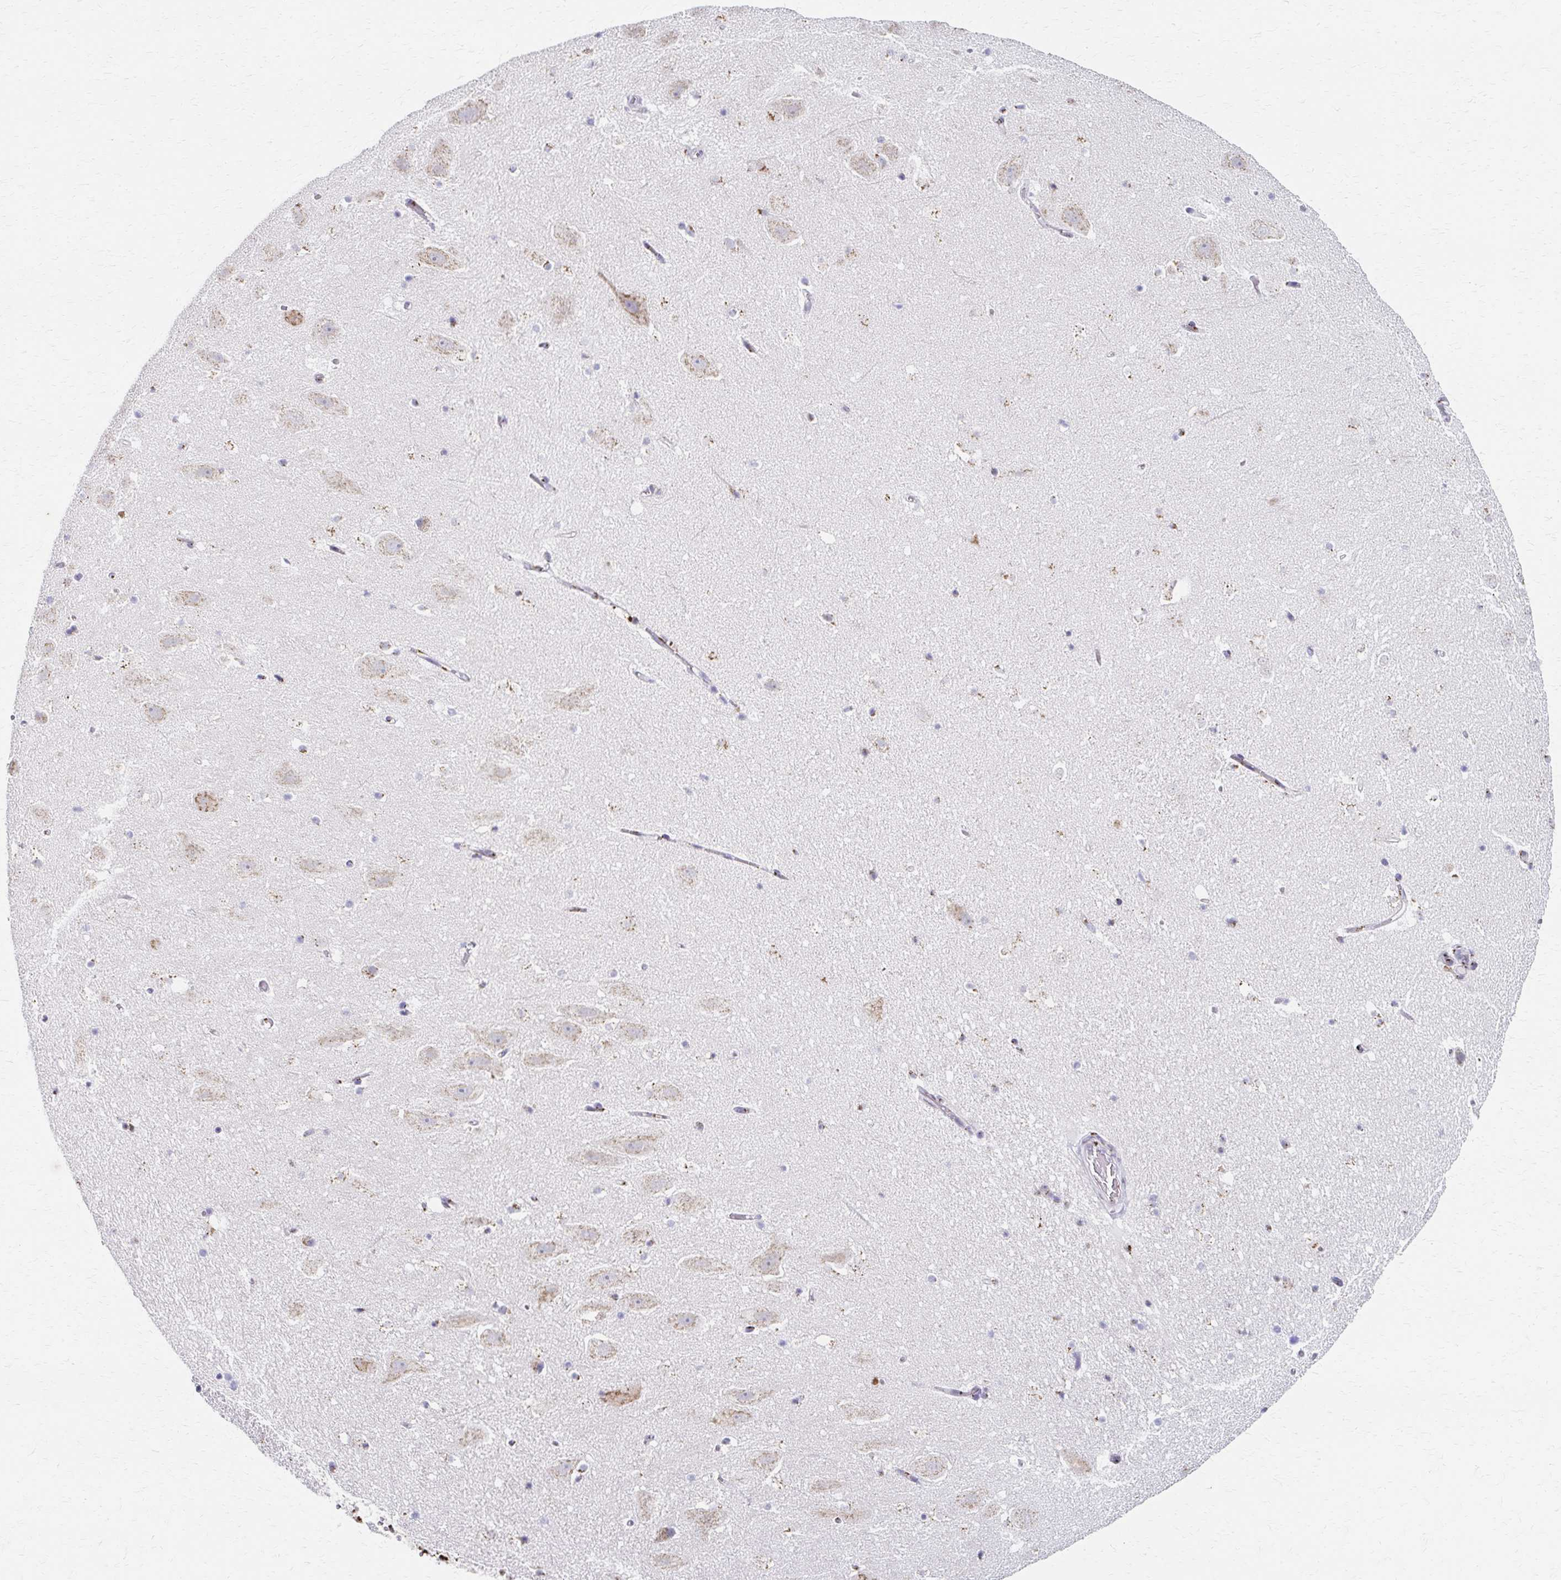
{"staining": {"intensity": "moderate", "quantity": "<25%", "location": "cytoplasmic/membranous"}, "tissue": "hippocampus", "cell_type": "Glial cells", "image_type": "normal", "snomed": [{"axis": "morphology", "description": "Normal tissue, NOS"}, {"axis": "topography", "description": "Hippocampus"}], "caption": "Human hippocampus stained with a brown dye exhibits moderate cytoplasmic/membranous positive positivity in approximately <25% of glial cells.", "gene": "ENSG00000254692", "patient": {"sex": "female", "age": 42}}